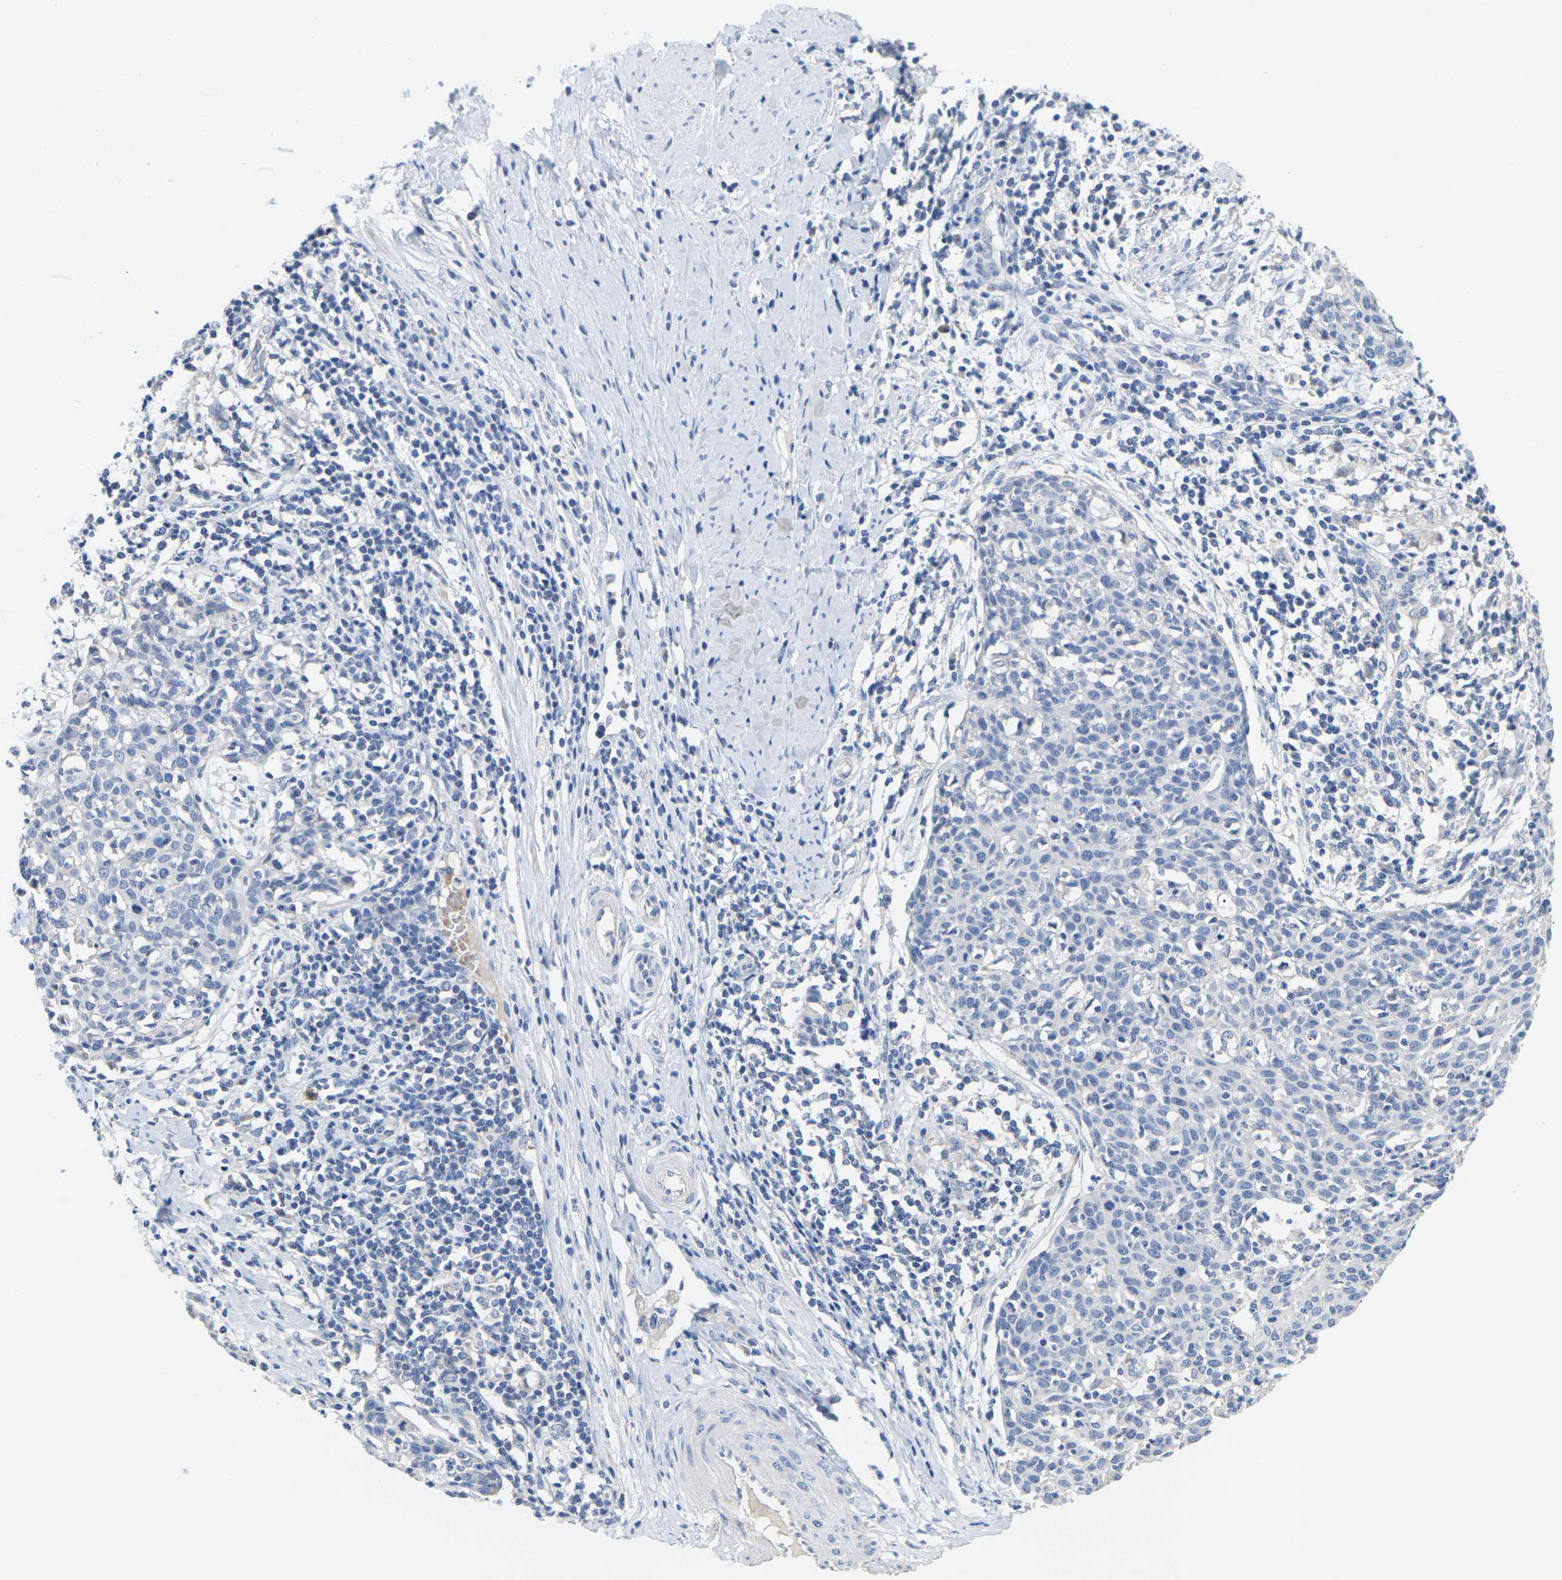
{"staining": {"intensity": "negative", "quantity": "none", "location": "none"}, "tissue": "cervical cancer", "cell_type": "Tumor cells", "image_type": "cancer", "snomed": [{"axis": "morphology", "description": "Squamous cell carcinoma, NOS"}, {"axis": "topography", "description": "Cervix"}], "caption": "This is an immunohistochemistry image of cervical cancer (squamous cell carcinoma). There is no staining in tumor cells.", "gene": "TMCO4", "patient": {"sex": "female", "age": 38}}